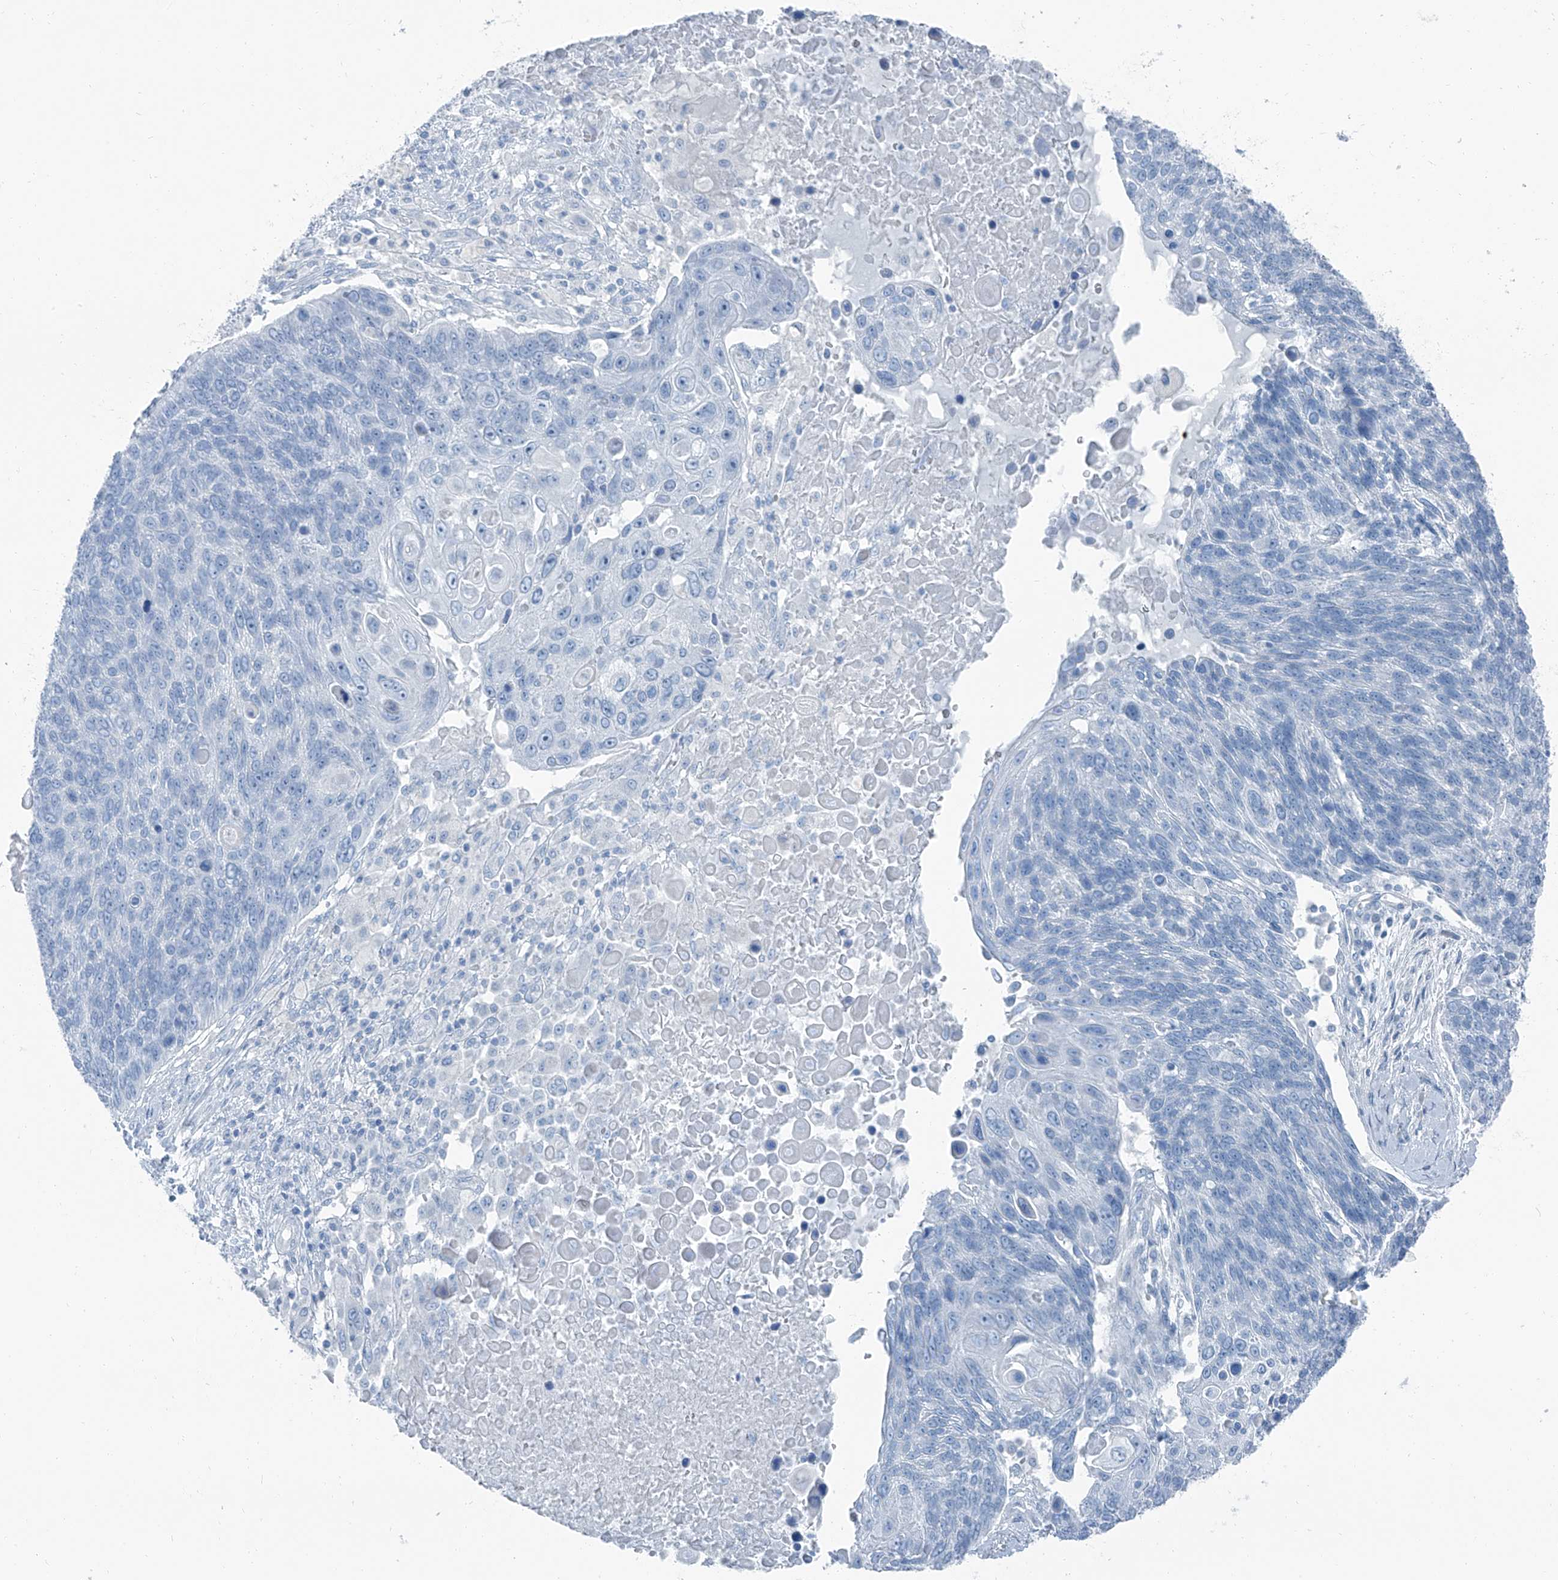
{"staining": {"intensity": "negative", "quantity": "none", "location": "none"}, "tissue": "lung cancer", "cell_type": "Tumor cells", "image_type": "cancer", "snomed": [{"axis": "morphology", "description": "Squamous cell carcinoma, NOS"}, {"axis": "topography", "description": "Lung"}], "caption": "Human squamous cell carcinoma (lung) stained for a protein using IHC shows no expression in tumor cells.", "gene": "RGN", "patient": {"sex": "male", "age": 66}}